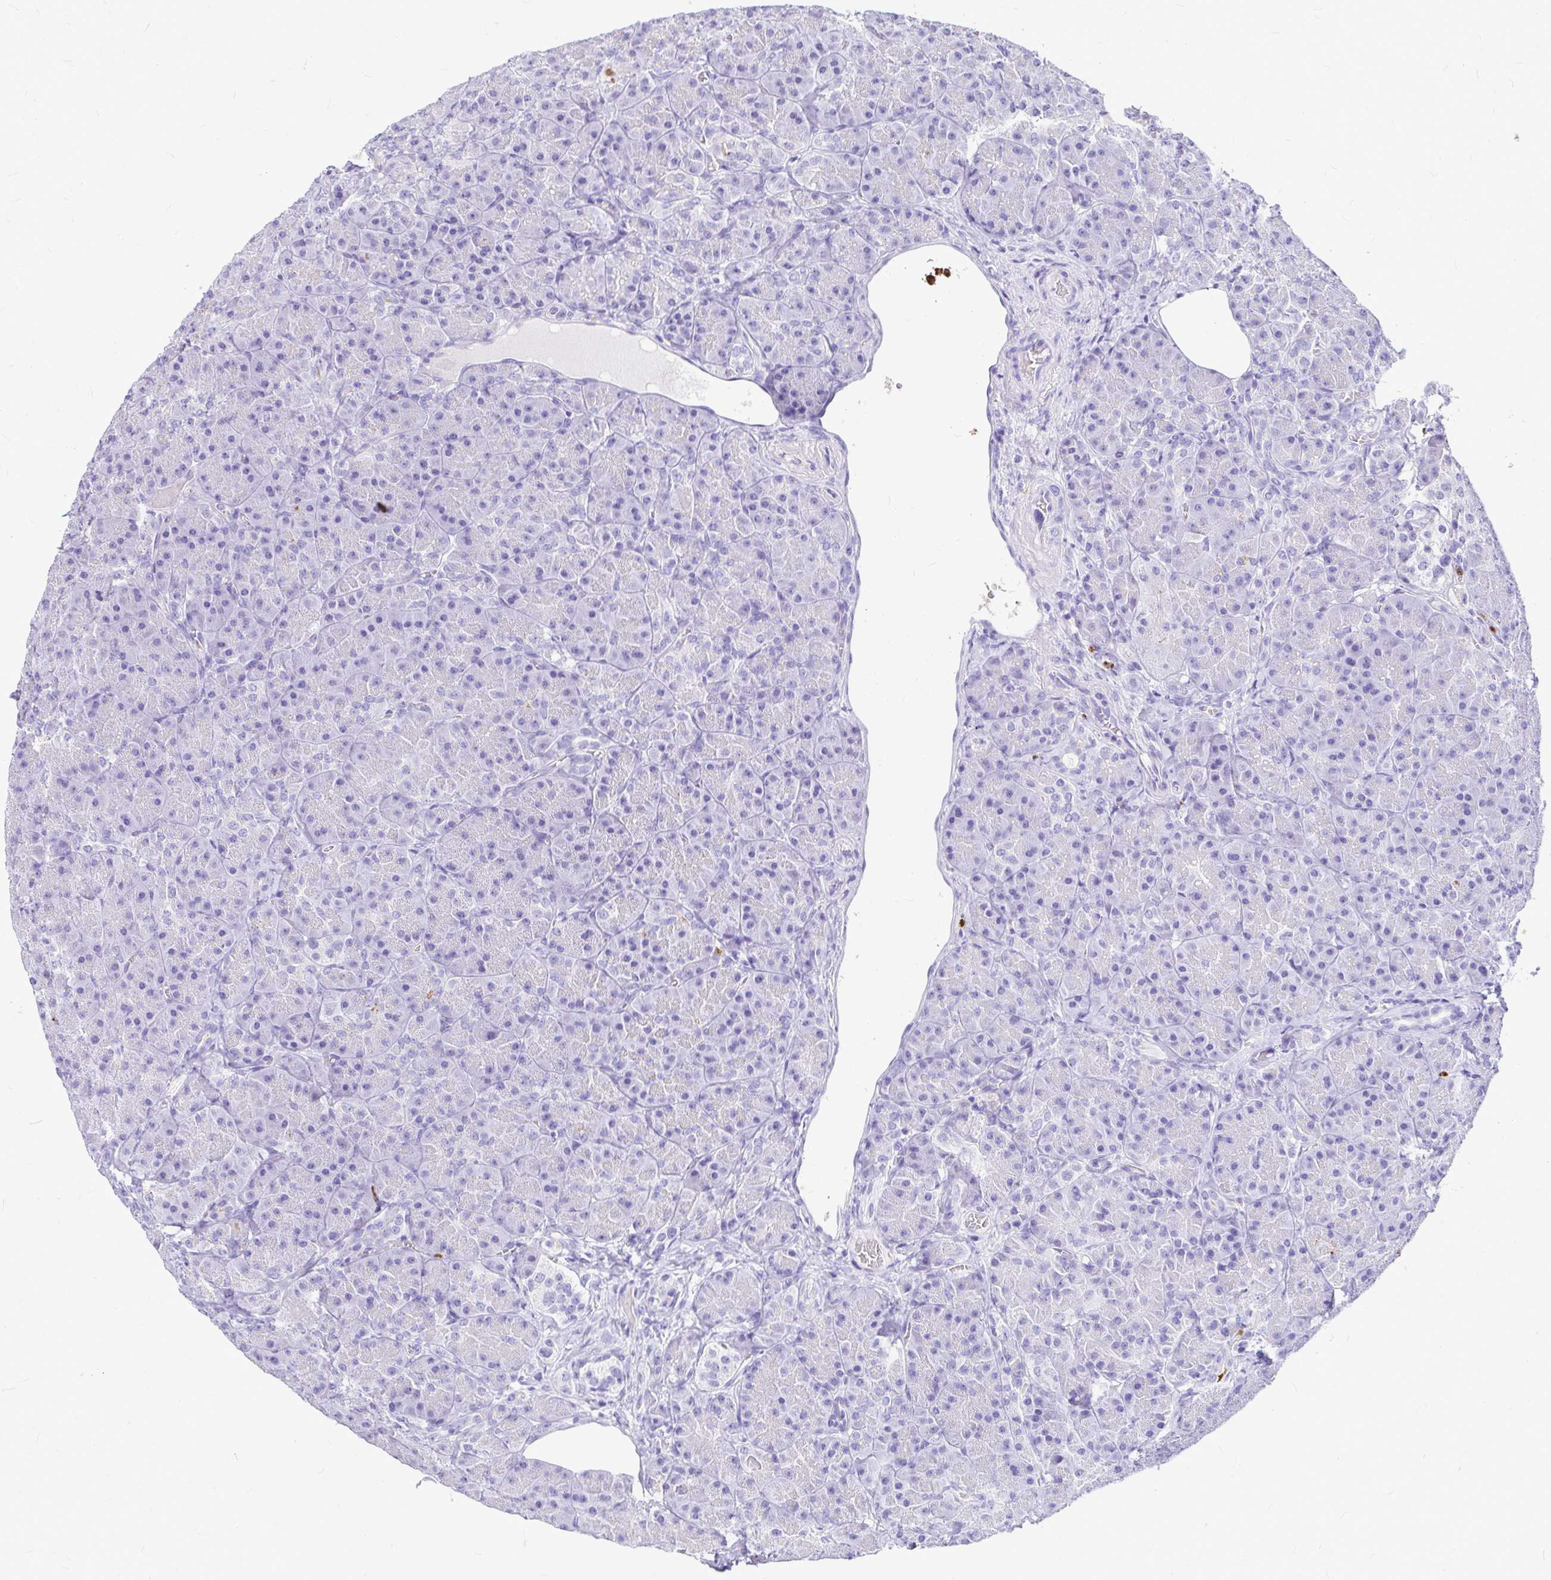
{"staining": {"intensity": "negative", "quantity": "none", "location": "none"}, "tissue": "pancreas", "cell_type": "Exocrine glandular cells", "image_type": "normal", "snomed": [{"axis": "morphology", "description": "Normal tissue, NOS"}, {"axis": "topography", "description": "Pancreas"}], "caption": "The histopathology image shows no significant expression in exocrine glandular cells of pancreas.", "gene": "CLEC1B", "patient": {"sex": "male", "age": 57}}